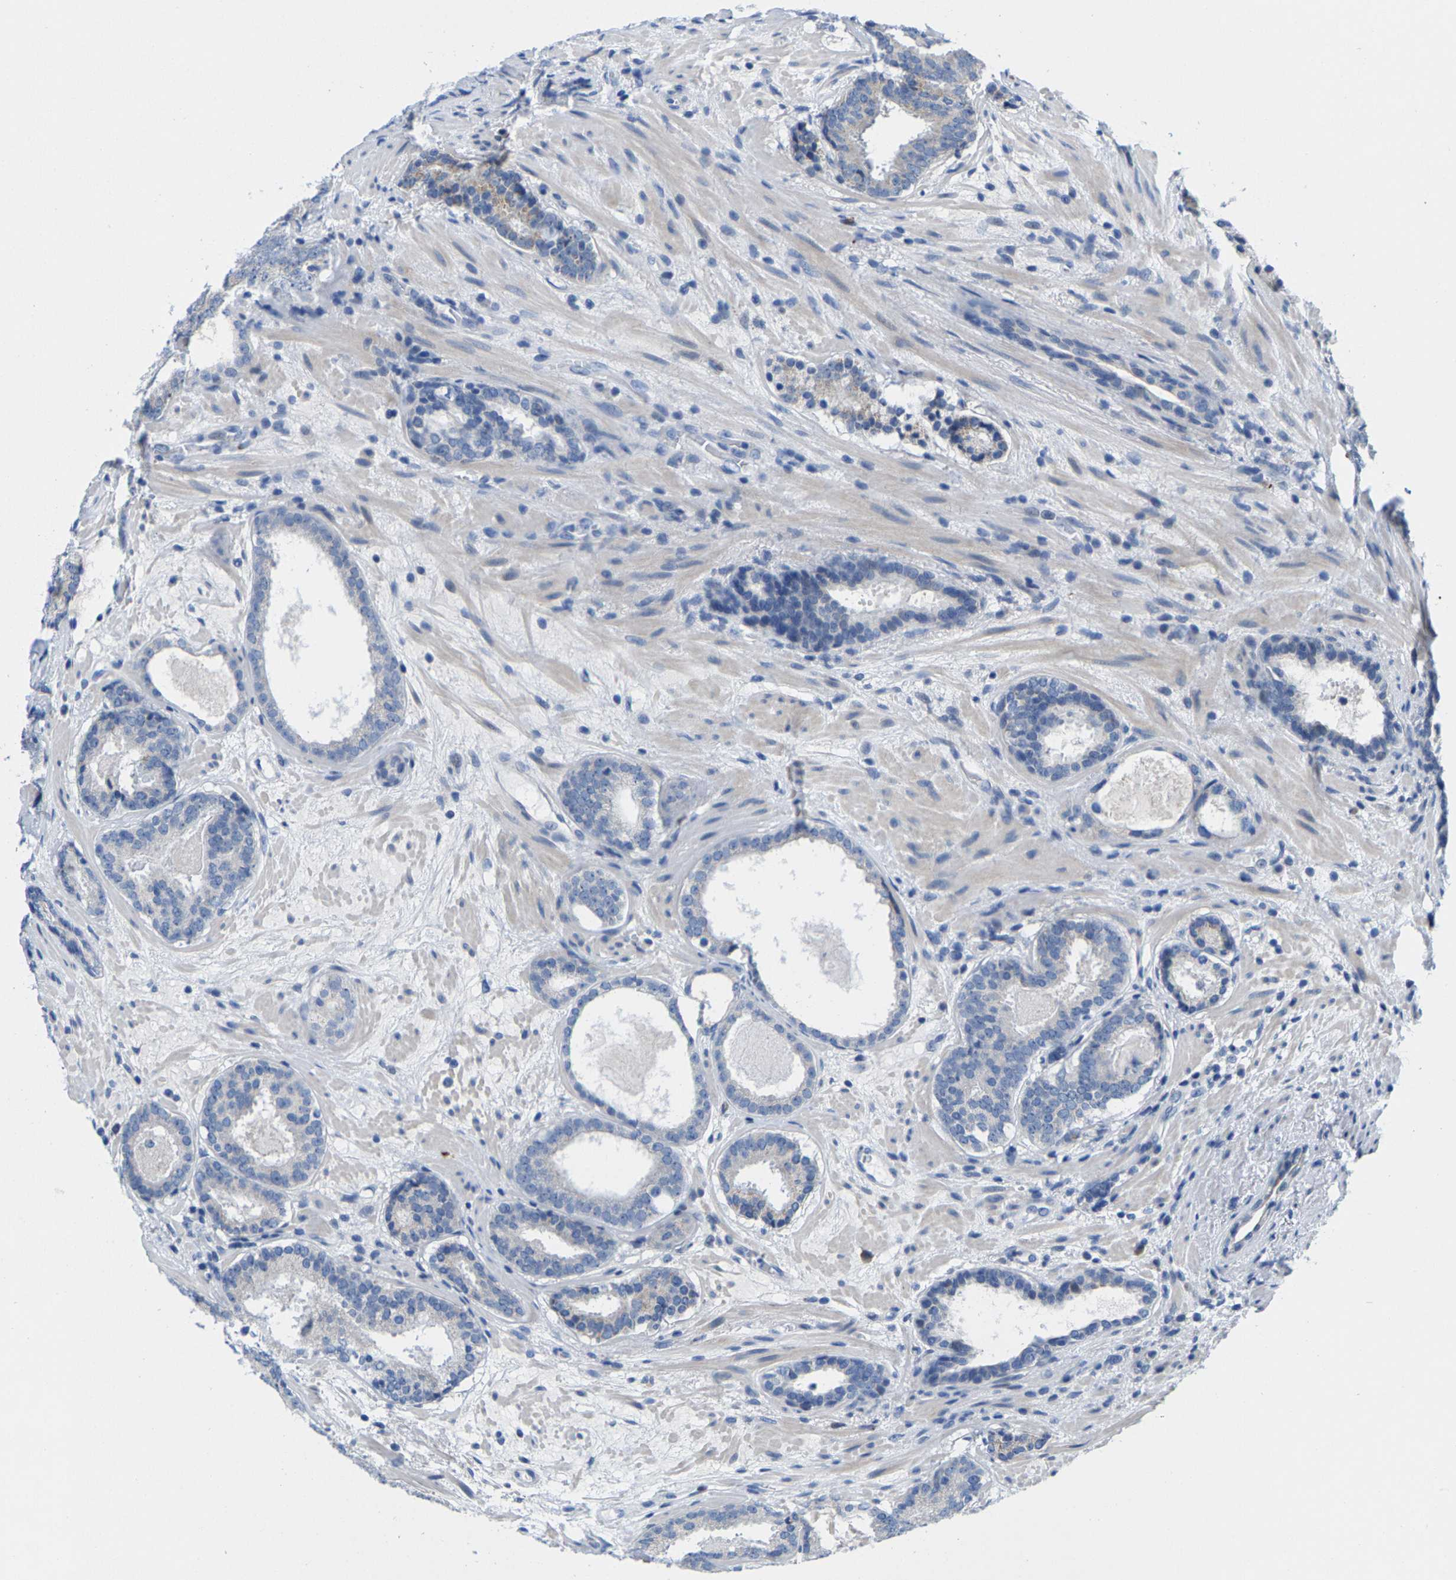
{"staining": {"intensity": "weak", "quantity": "<25%", "location": "cytoplasmic/membranous"}, "tissue": "prostate cancer", "cell_type": "Tumor cells", "image_type": "cancer", "snomed": [{"axis": "morphology", "description": "Adenocarcinoma, Low grade"}, {"axis": "topography", "description": "Prostate"}], "caption": "A high-resolution micrograph shows immunohistochemistry staining of prostate cancer (adenocarcinoma (low-grade)), which reveals no significant expression in tumor cells. (DAB immunohistochemistry (IHC) with hematoxylin counter stain).", "gene": "KLHL1", "patient": {"sex": "male", "age": 69}}